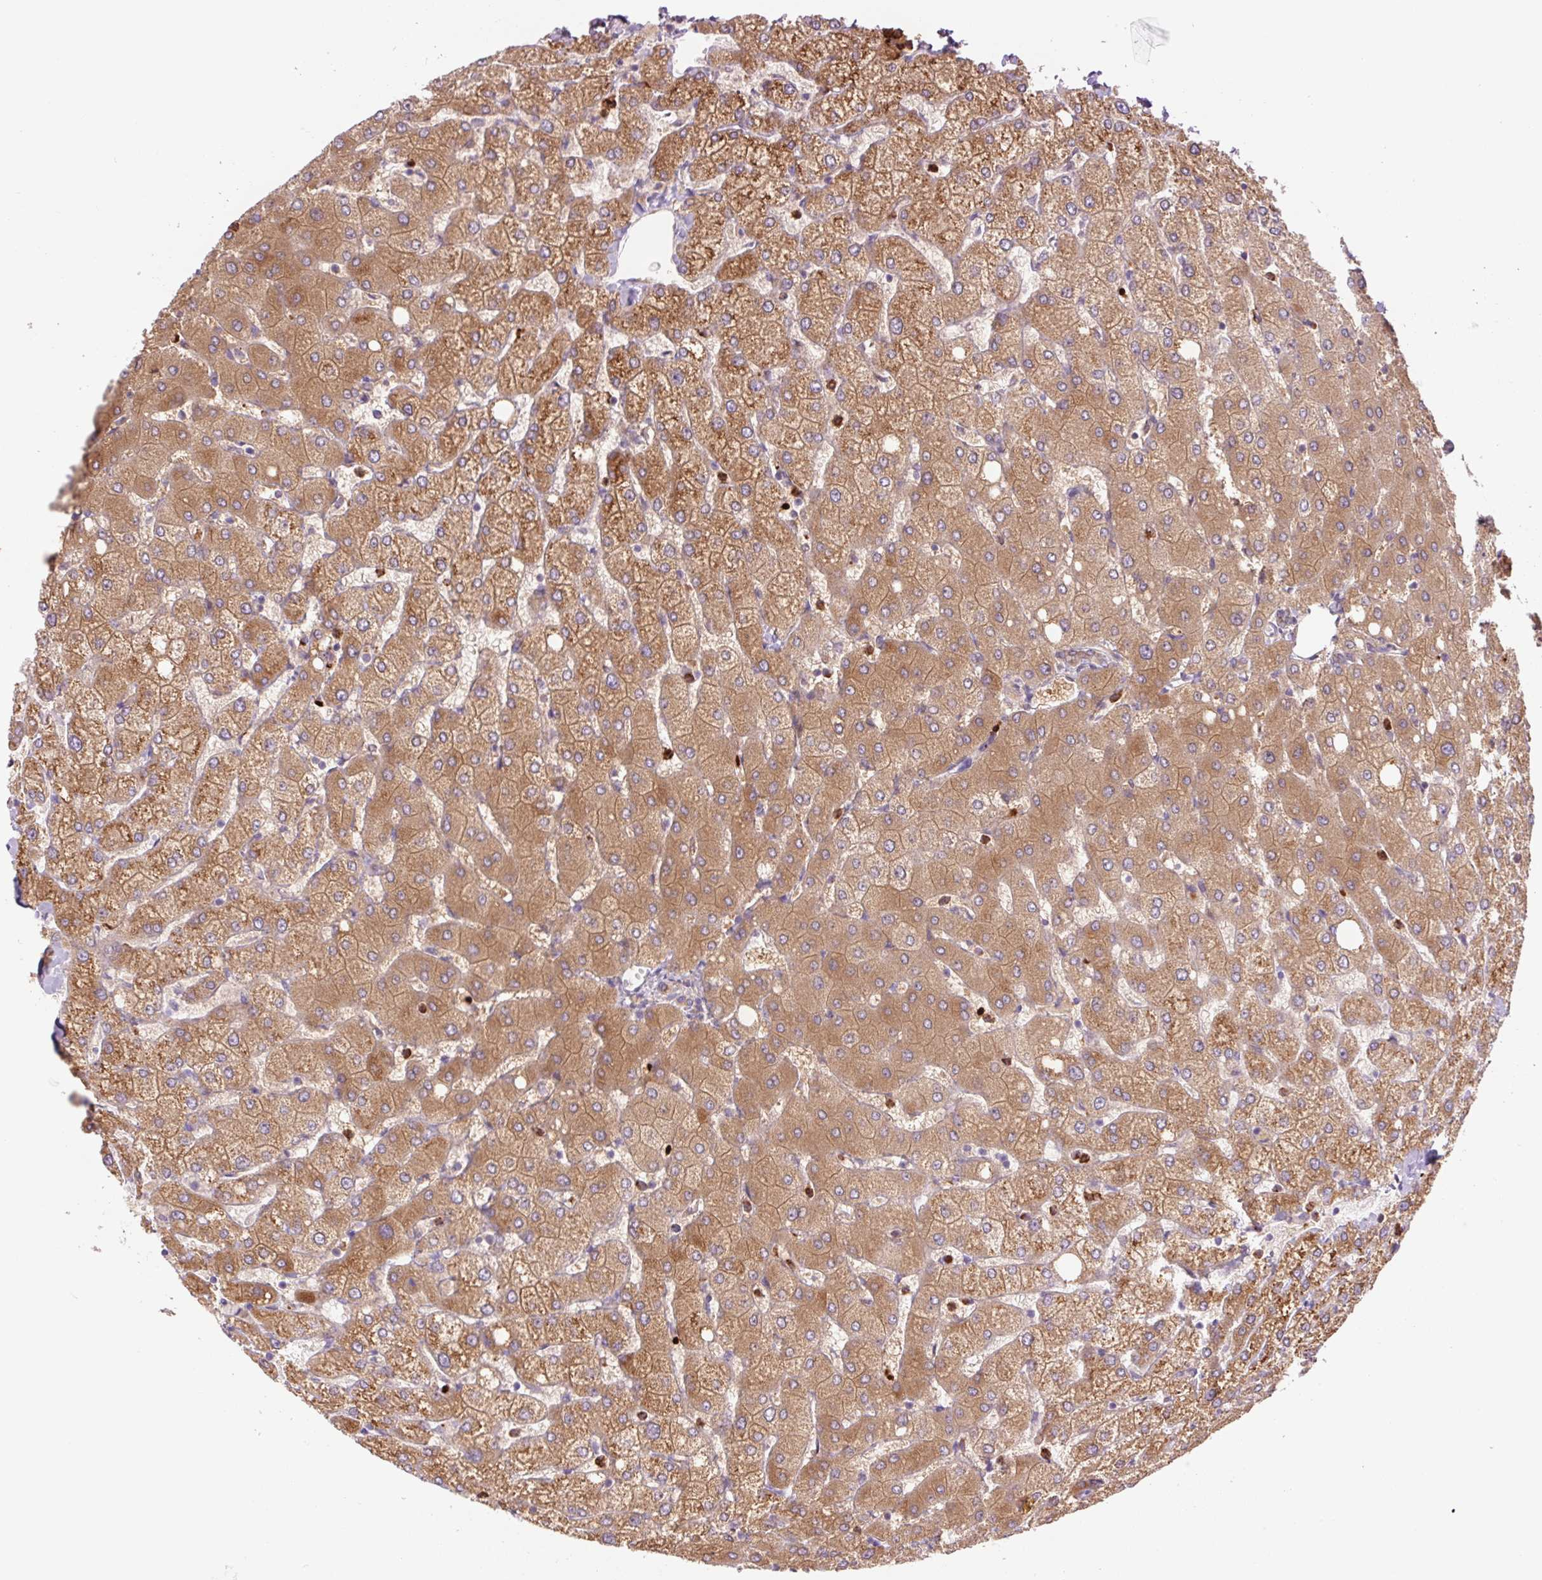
{"staining": {"intensity": "negative", "quantity": "none", "location": "none"}, "tissue": "liver", "cell_type": "Cholangiocytes", "image_type": "normal", "snomed": [{"axis": "morphology", "description": "Normal tissue, NOS"}, {"axis": "topography", "description": "Liver"}], "caption": "This histopathology image is of benign liver stained with immunohistochemistry to label a protein in brown with the nuclei are counter-stained blue. There is no positivity in cholangiocytes. The staining was performed using DAB to visualize the protein expression in brown, while the nuclei were stained in blue with hematoxylin (Magnification: 20x).", "gene": "SH2D6", "patient": {"sex": "female", "age": 54}}